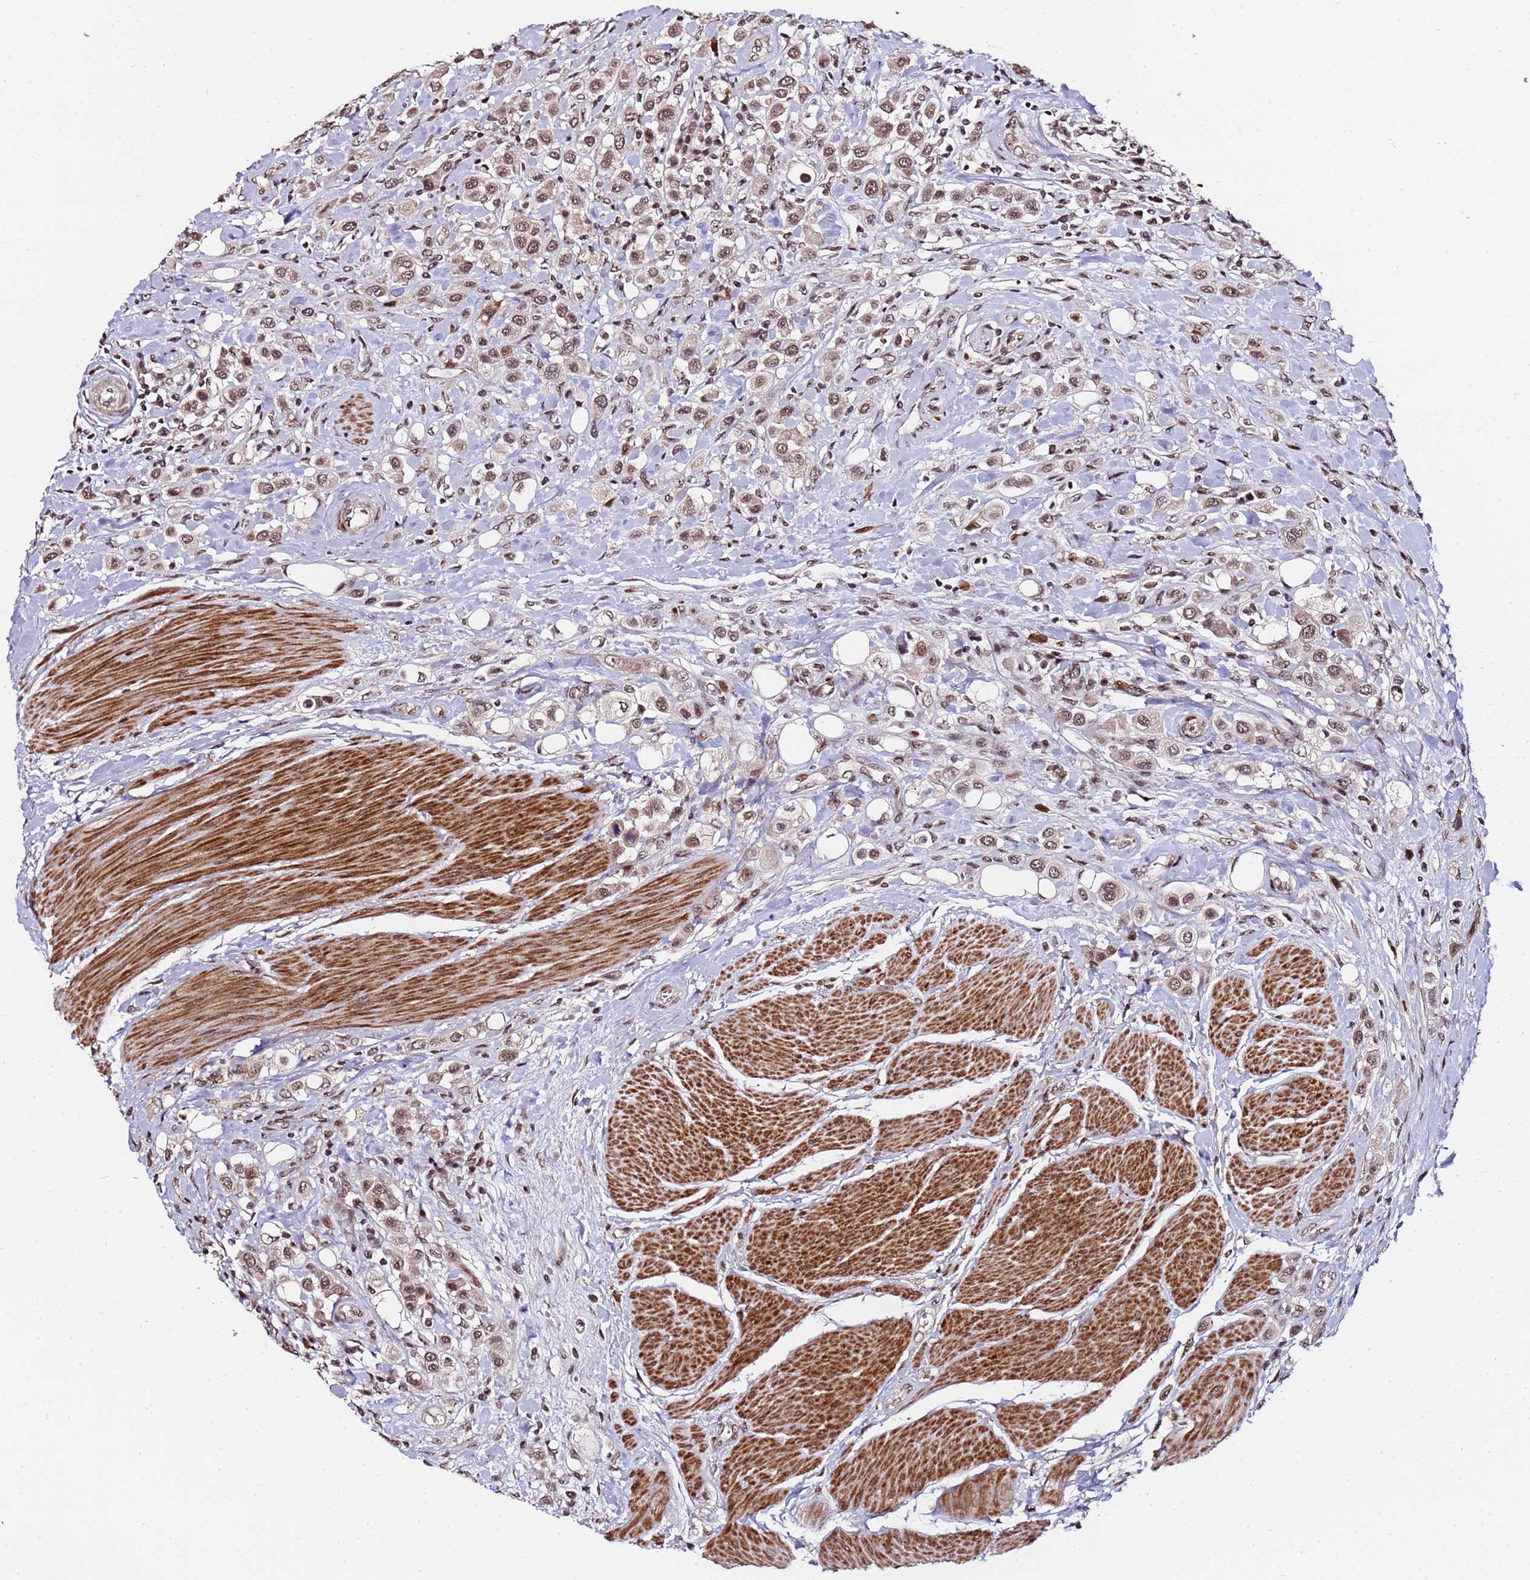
{"staining": {"intensity": "moderate", "quantity": ">75%", "location": "nuclear"}, "tissue": "urothelial cancer", "cell_type": "Tumor cells", "image_type": "cancer", "snomed": [{"axis": "morphology", "description": "Urothelial carcinoma, High grade"}, {"axis": "topography", "description": "Urinary bladder"}], "caption": "Brown immunohistochemical staining in urothelial cancer displays moderate nuclear expression in approximately >75% of tumor cells.", "gene": "PPM1H", "patient": {"sex": "male", "age": 50}}